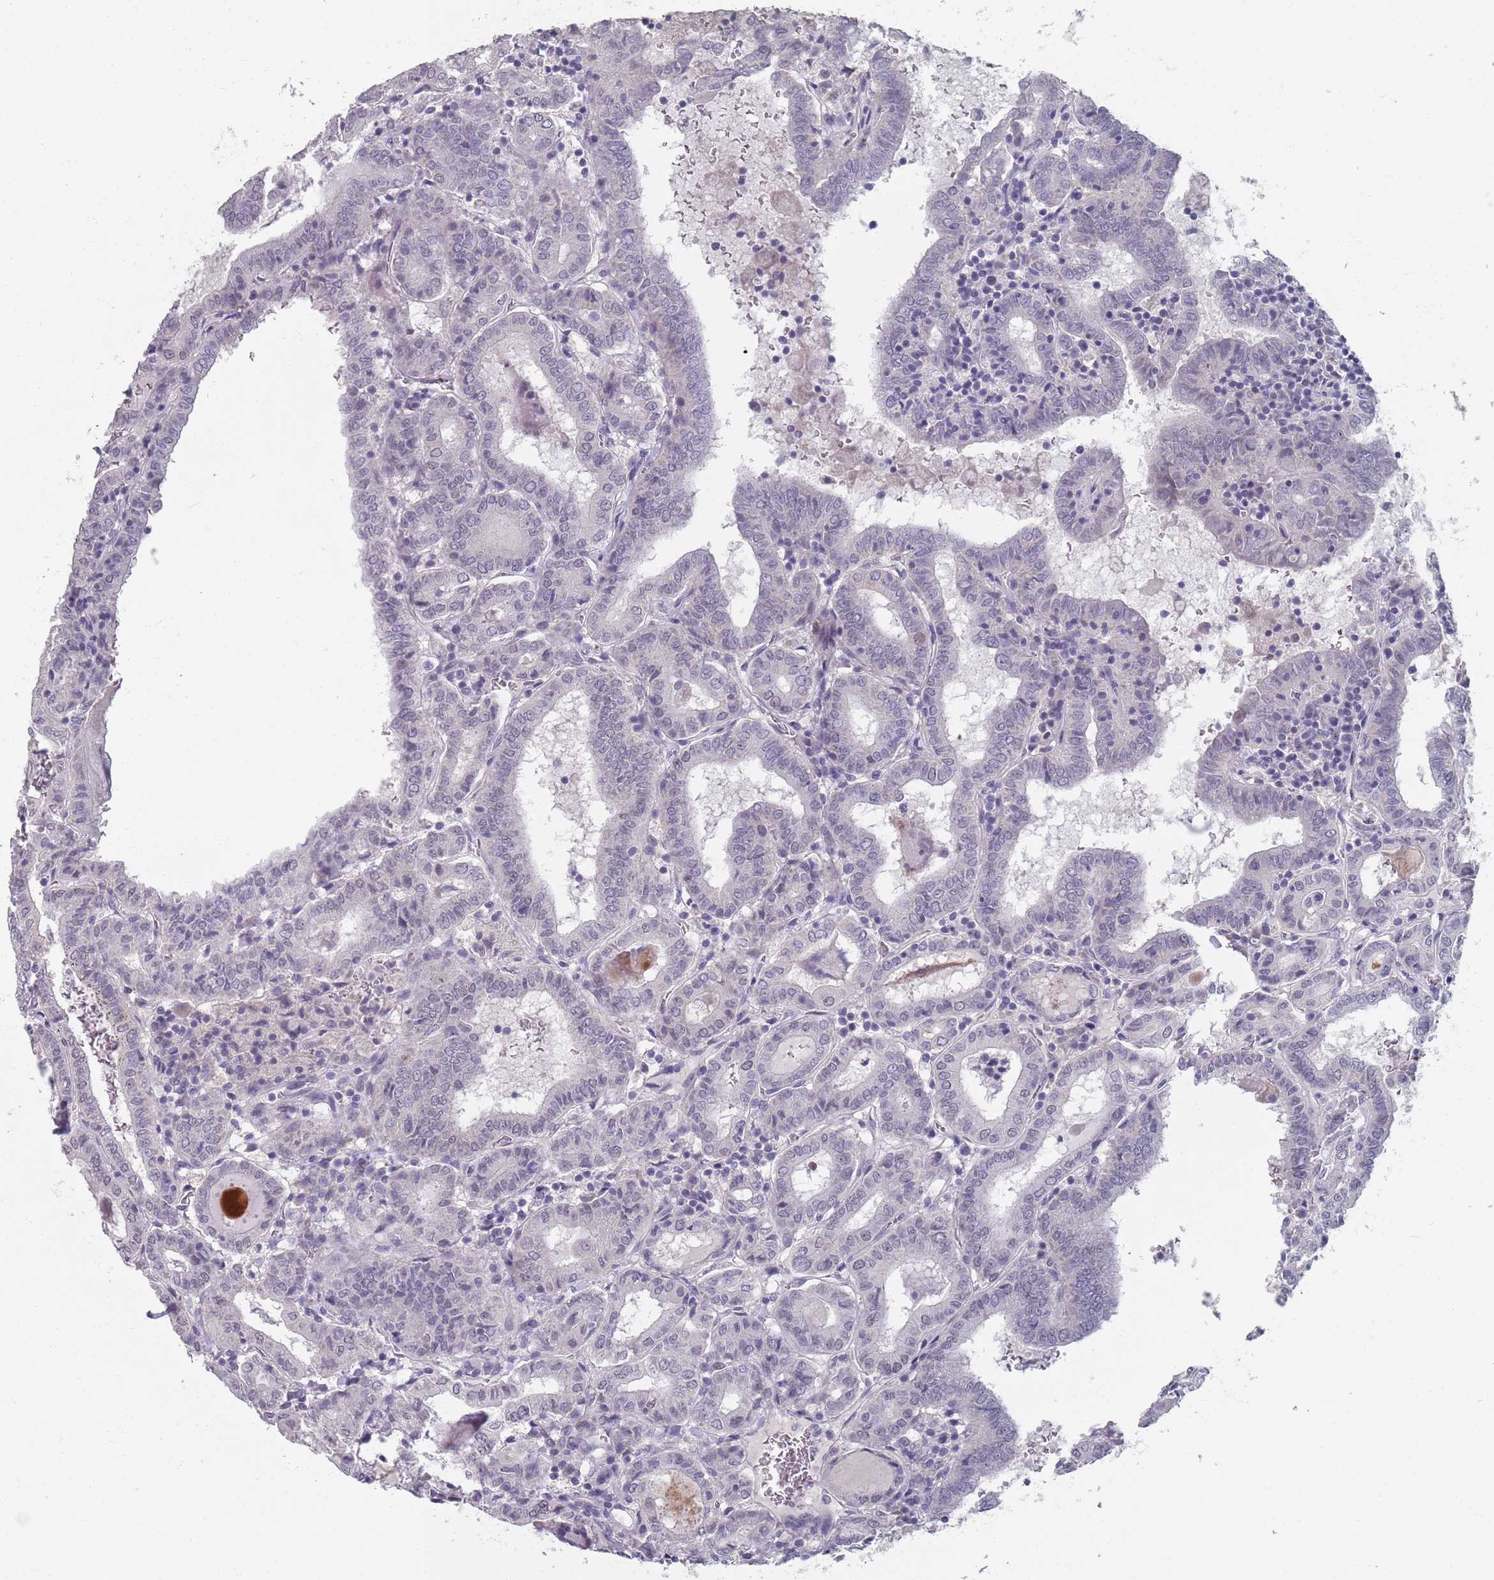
{"staining": {"intensity": "negative", "quantity": "none", "location": "none"}, "tissue": "thyroid cancer", "cell_type": "Tumor cells", "image_type": "cancer", "snomed": [{"axis": "morphology", "description": "Papillary adenocarcinoma, NOS"}, {"axis": "topography", "description": "Thyroid gland"}], "caption": "DAB immunohistochemical staining of papillary adenocarcinoma (thyroid) displays no significant expression in tumor cells. (DAB immunohistochemistry with hematoxylin counter stain).", "gene": "SAMD1", "patient": {"sex": "female", "age": 72}}